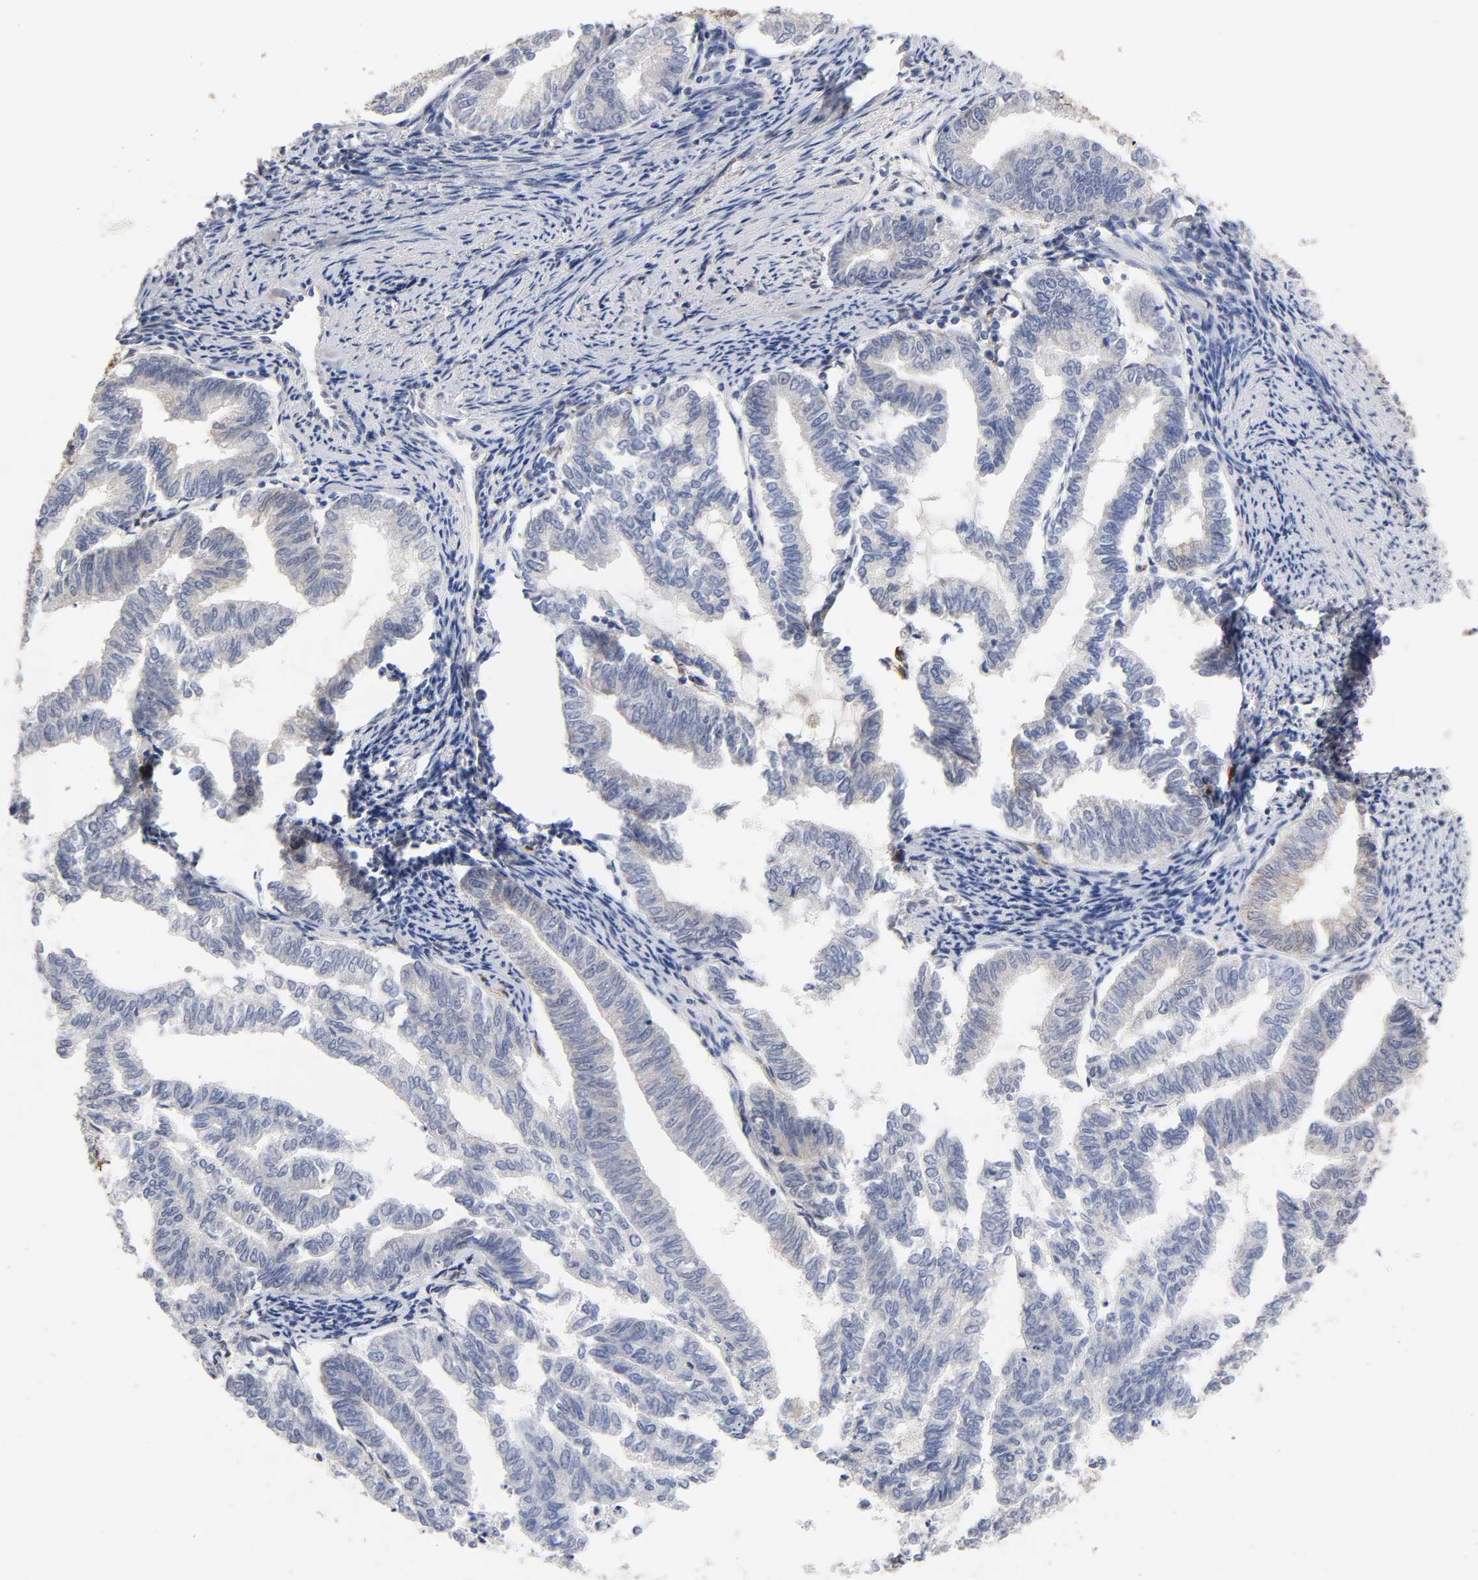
{"staining": {"intensity": "weak", "quantity": "<25%", "location": "cytoplasmic/membranous"}, "tissue": "endometrial cancer", "cell_type": "Tumor cells", "image_type": "cancer", "snomed": [{"axis": "morphology", "description": "Adenocarcinoma, NOS"}, {"axis": "topography", "description": "Endometrium"}], "caption": "Endometrial adenocarcinoma stained for a protein using immunohistochemistry (IHC) shows no positivity tumor cells.", "gene": "POR", "patient": {"sex": "female", "age": 79}}